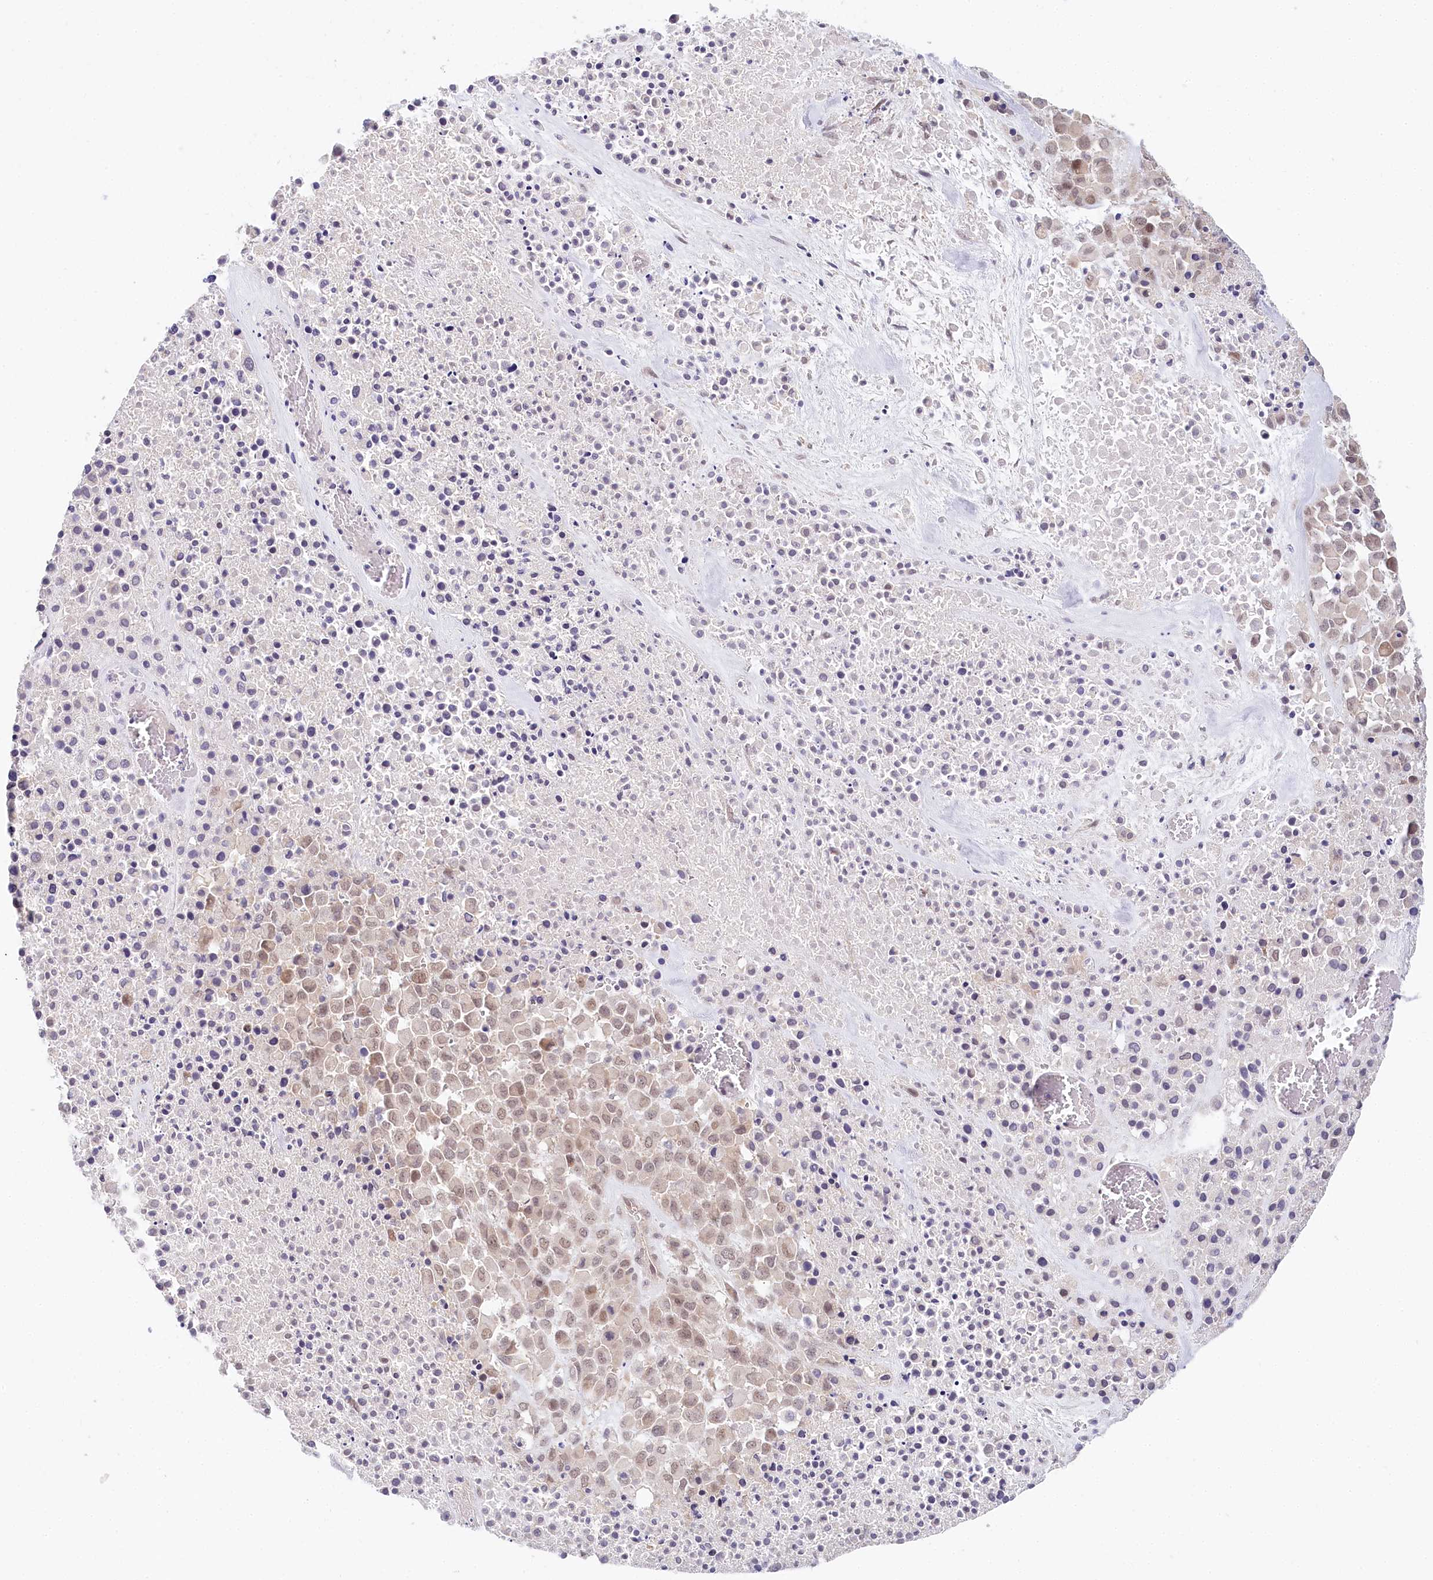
{"staining": {"intensity": "weak", "quantity": "25%-75%", "location": "nuclear"}, "tissue": "melanoma", "cell_type": "Tumor cells", "image_type": "cancer", "snomed": [{"axis": "morphology", "description": "Malignant melanoma, Metastatic site"}, {"axis": "topography", "description": "Skin"}], "caption": "Immunohistochemical staining of malignant melanoma (metastatic site) displays weak nuclear protein staining in approximately 25%-75% of tumor cells.", "gene": "AMTN", "patient": {"sex": "female", "age": 81}}